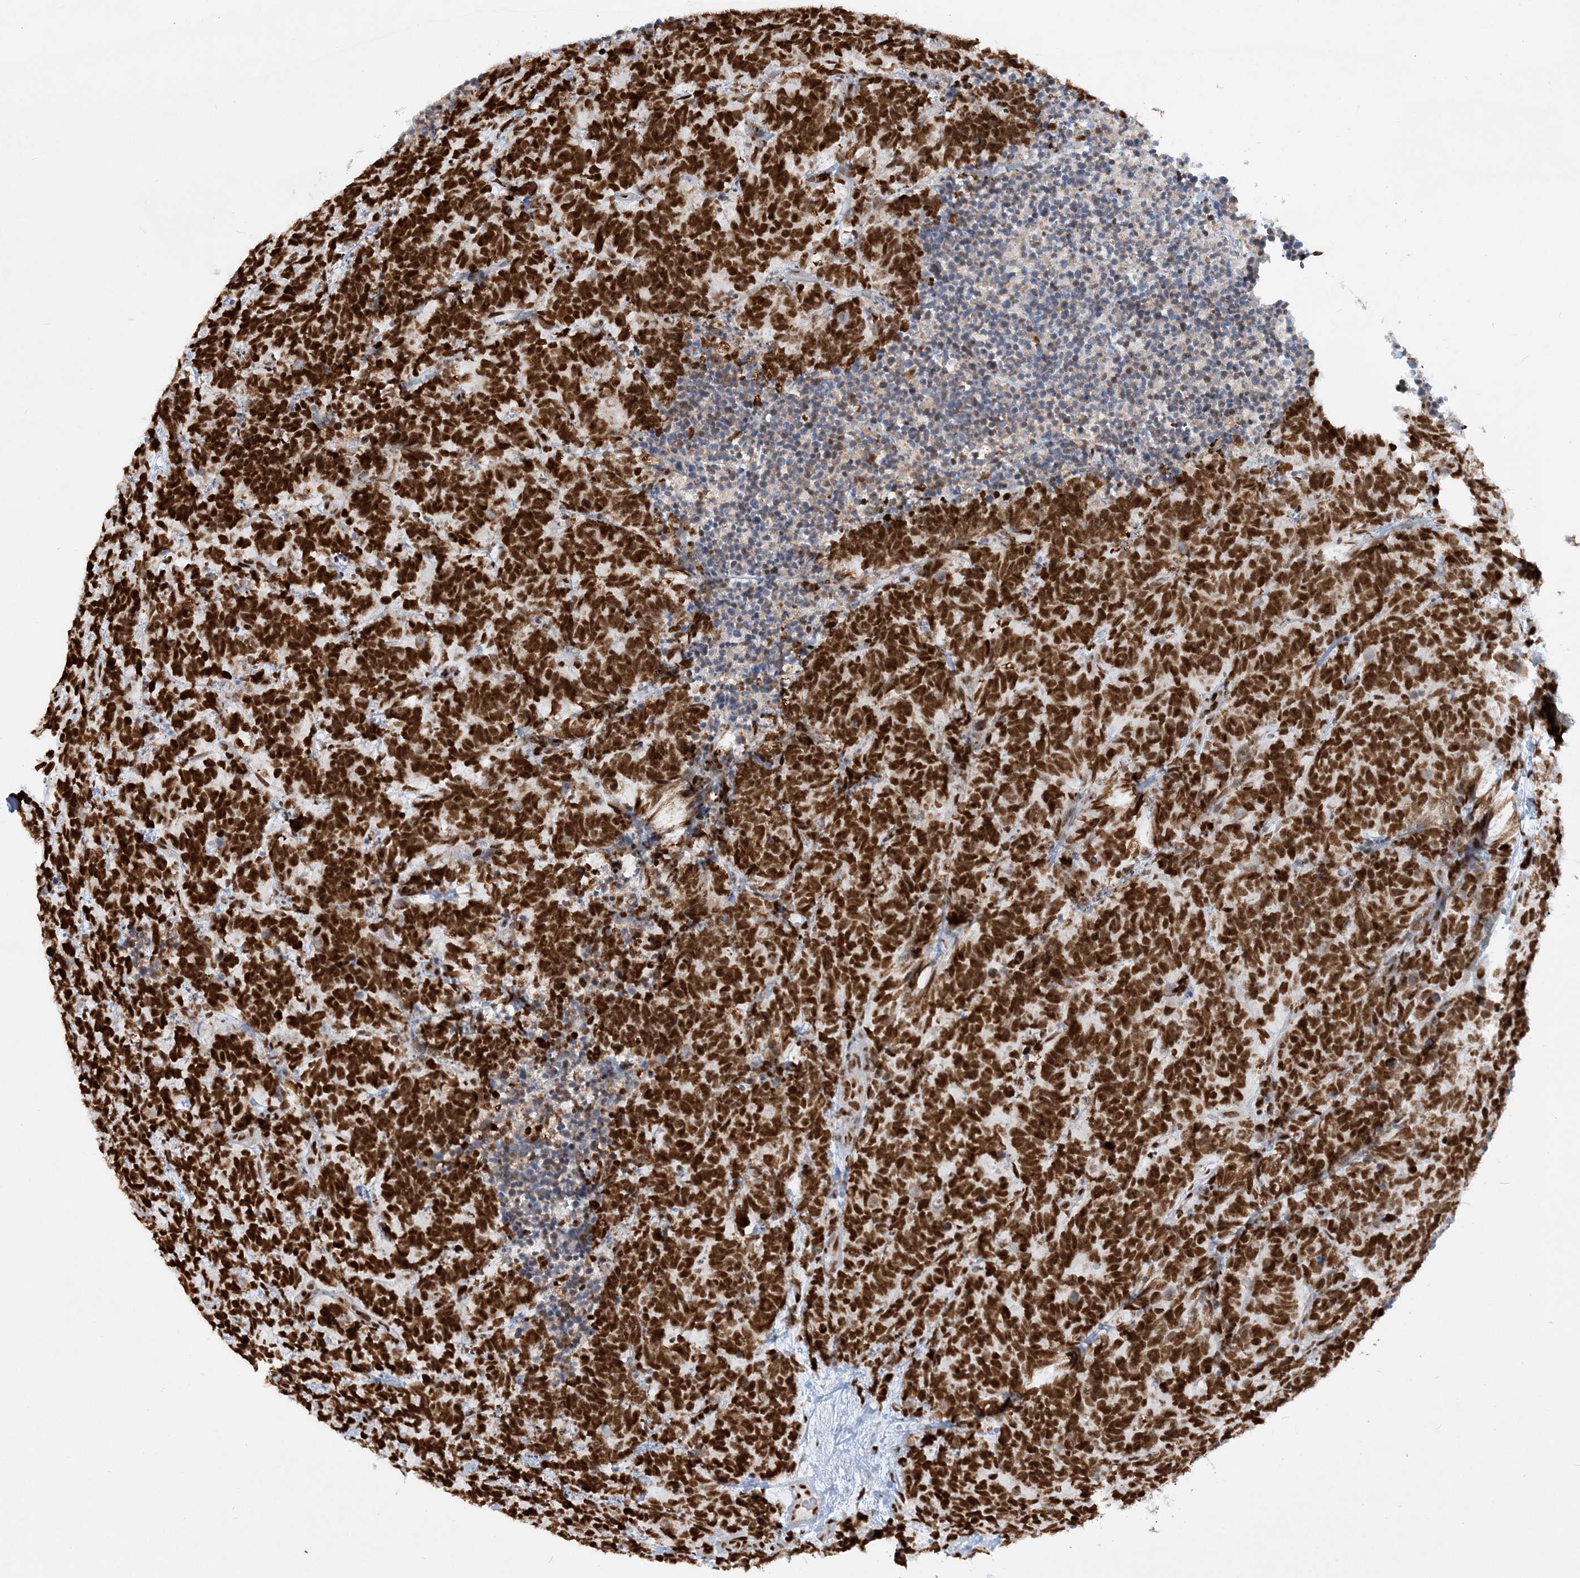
{"staining": {"intensity": "strong", "quantity": ">75%", "location": "nuclear"}, "tissue": "carcinoid", "cell_type": "Tumor cells", "image_type": "cancer", "snomed": [{"axis": "morphology", "description": "Carcinoma, NOS"}, {"axis": "morphology", "description": "Carcinoid, malignant, NOS"}, {"axis": "topography", "description": "Urinary bladder"}], "caption": "Immunohistochemistry (IHC) staining of carcinoid (malignant), which displays high levels of strong nuclear expression in about >75% of tumor cells indicating strong nuclear protein expression. The staining was performed using DAB (brown) for protein detection and nuclei were counterstained in hematoxylin (blue).", "gene": "DELE1", "patient": {"sex": "male", "age": 57}}